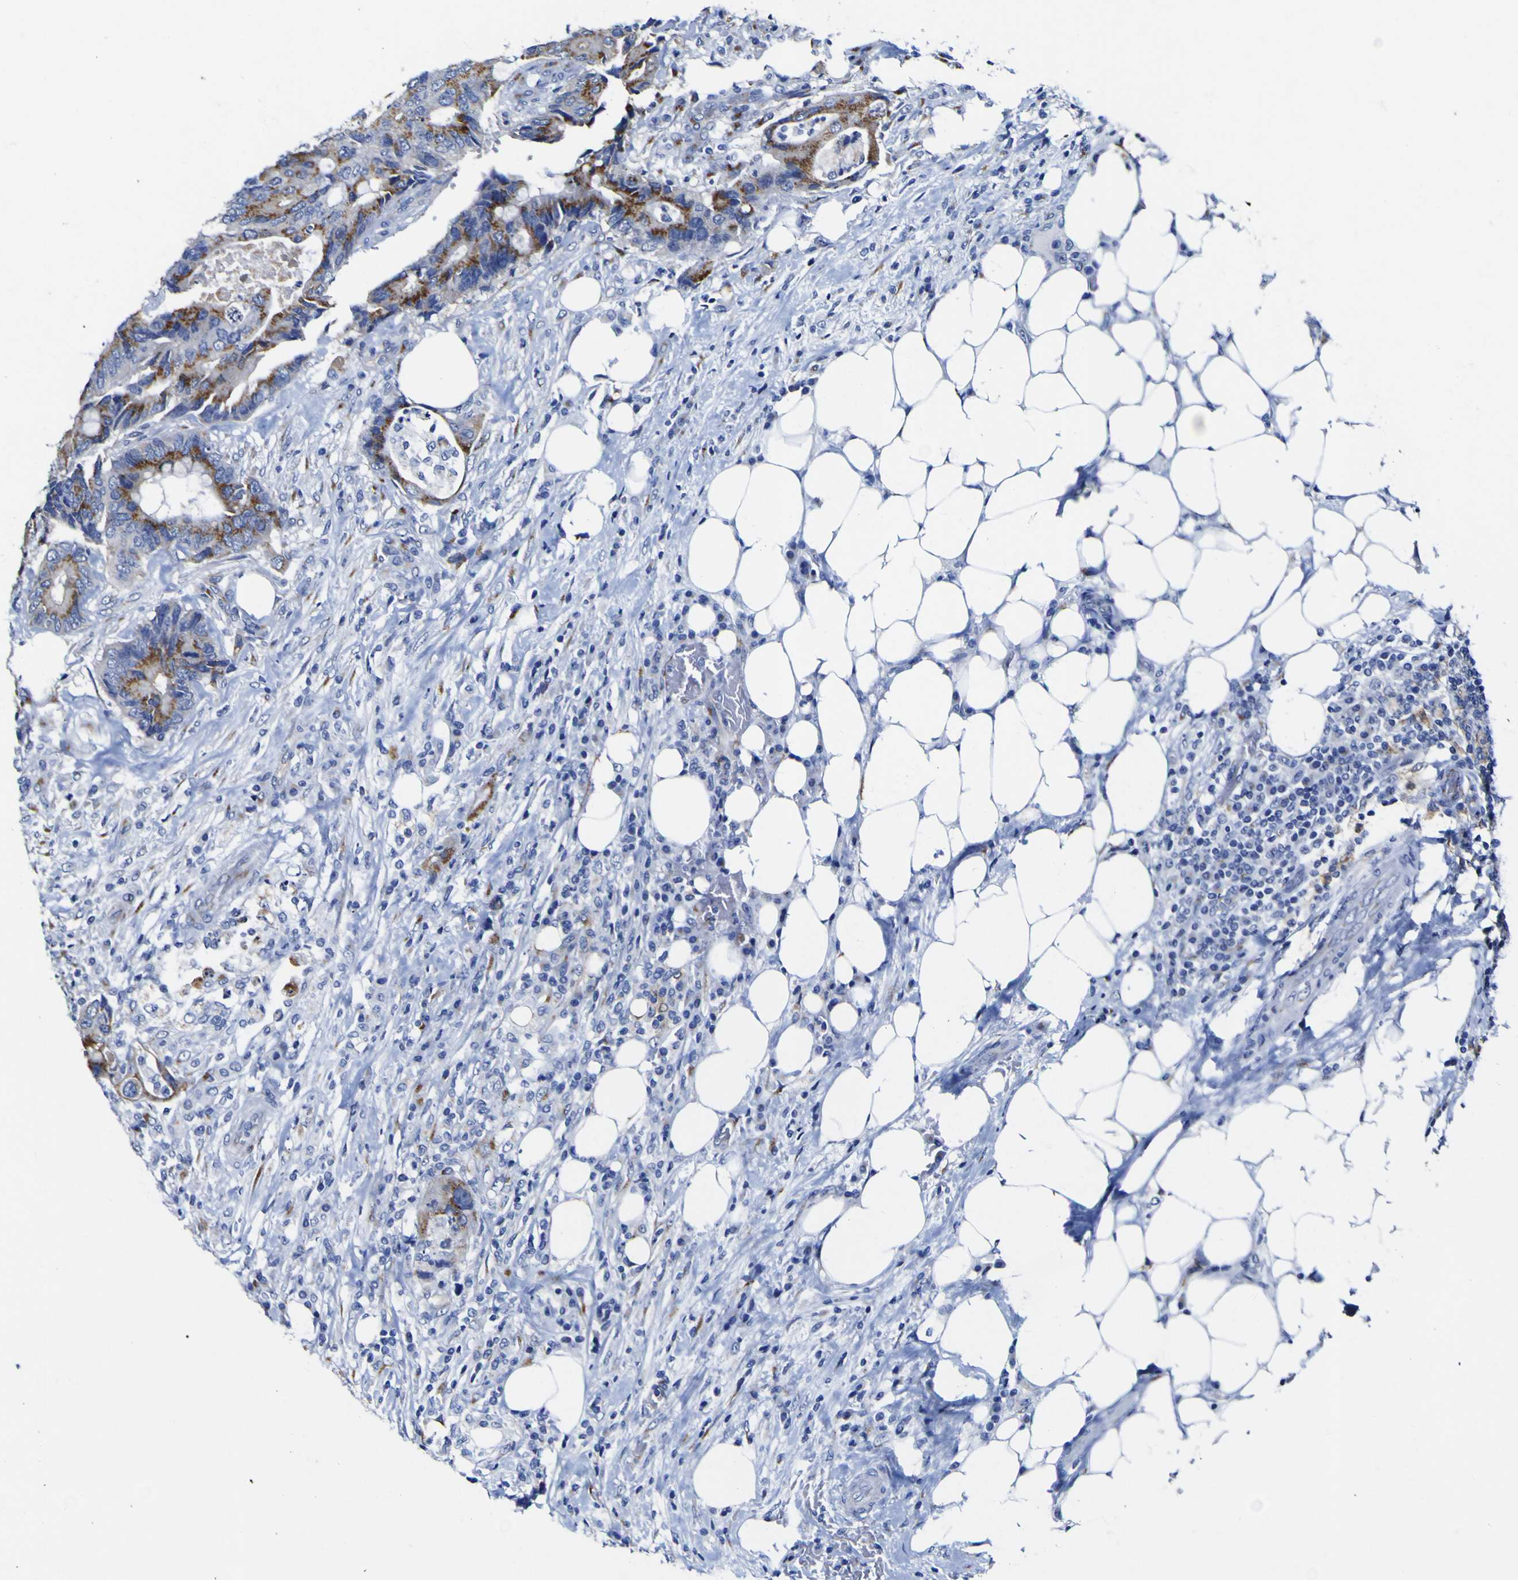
{"staining": {"intensity": "moderate", "quantity": ">75%", "location": "cytoplasmic/membranous"}, "tissue": "colorectal cancer", "cell_type": "Tumor cells", "image_type": "cancer", "snomed": [{"axis": "morphology", "description": "Adenocarcinoma, NOS"}, {"axis": "topography", "description": "Colon"}], "caption": "Protein analysis of colorectal cancer tissue shows moderate cytoplasmic/membranous staining in approximately >75% of tumor cells. (DAB IHC with brightfield microscopy, high magnification).", "gene": "GOLM1", "patient": {"sex": "male", "age": 71}}